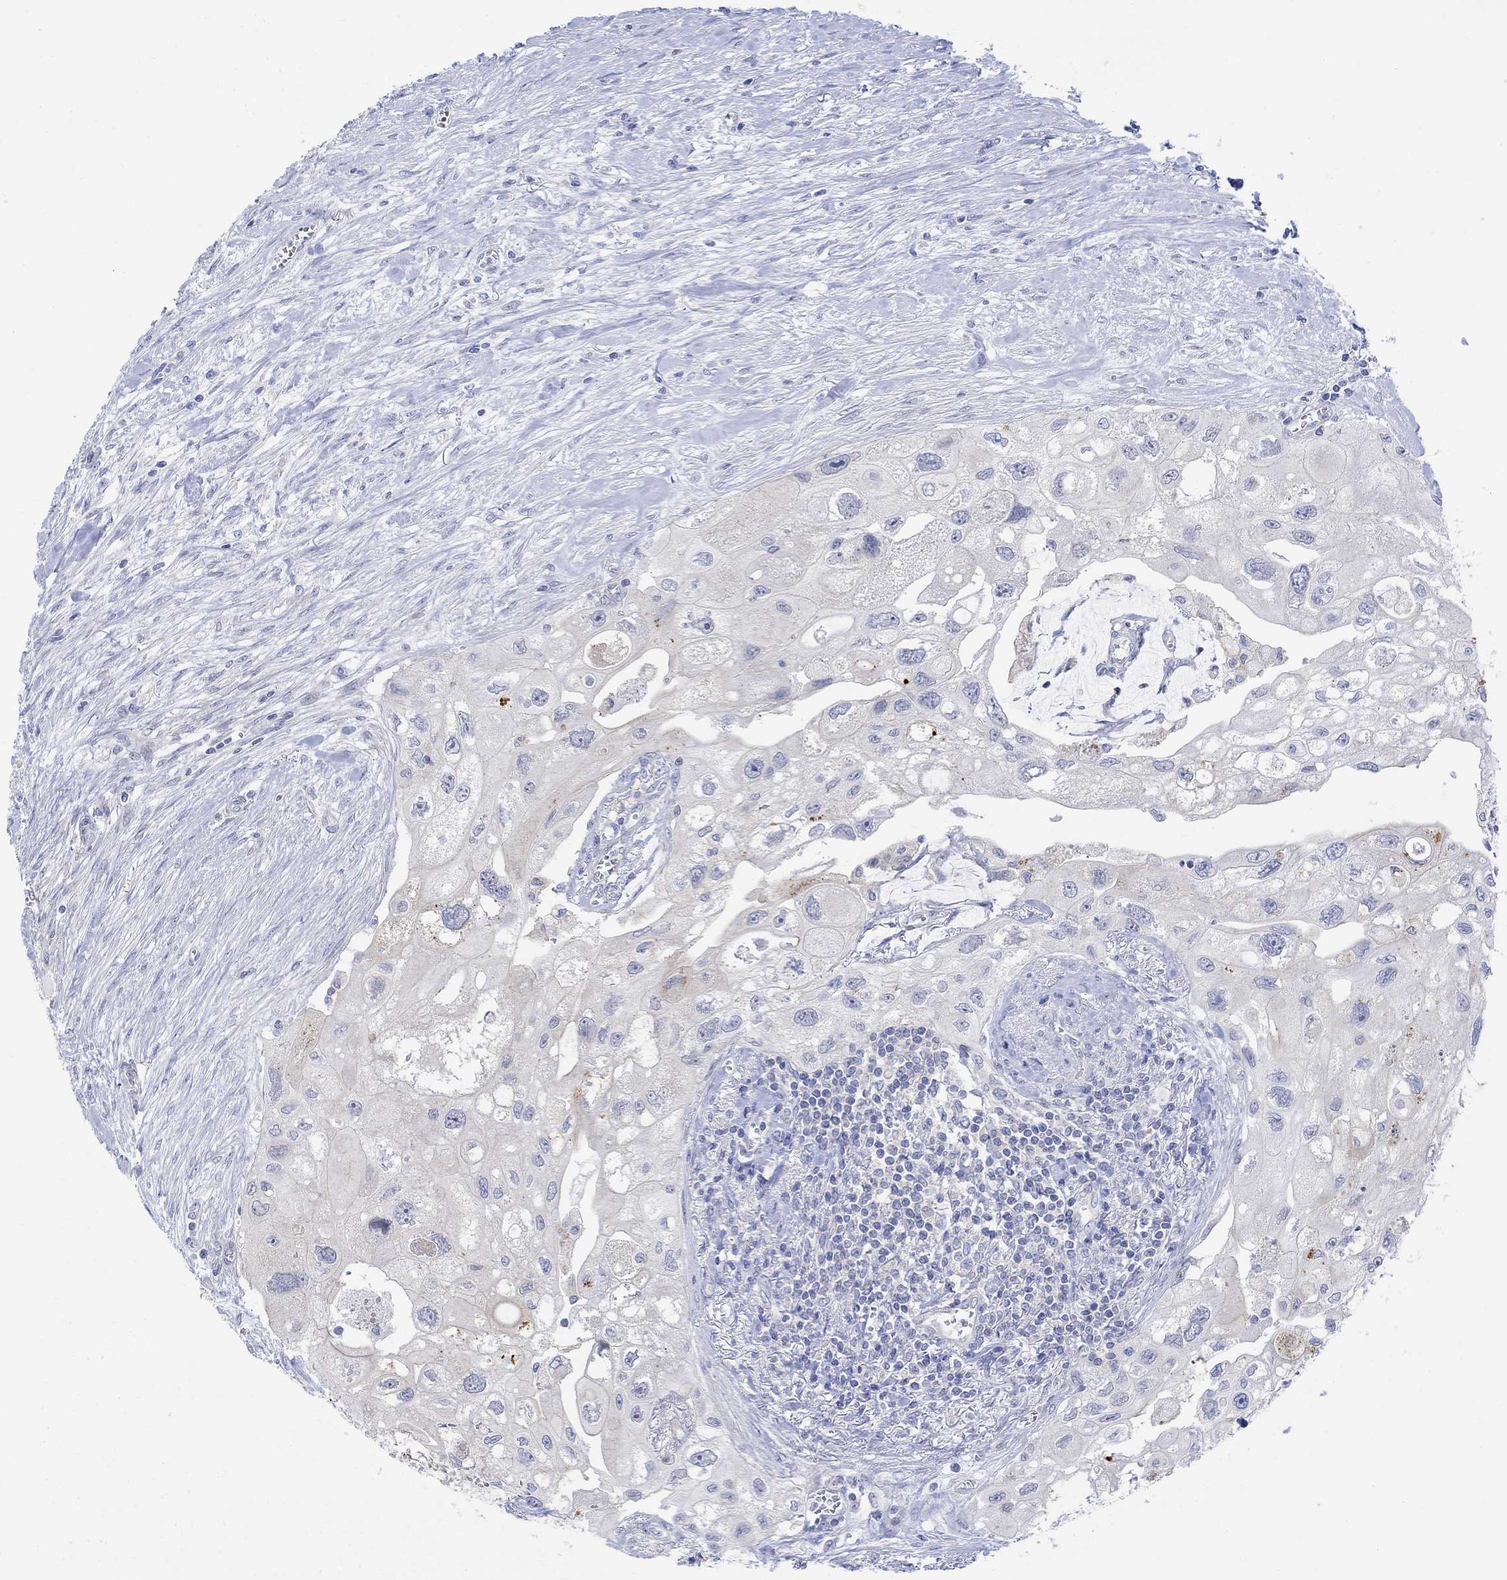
{"staining": {"intensity": "negative", "quantity": "none", "location": "none"}, "tissue": "urothelial cancer", "cell_type": "Tumor cells", "image_type": "cancer", "snomed": [{"axis": "morphology", "description": "Urothelial carcinoma, High grade"}, {"axis": "topography", "description": "Urinary bladder"}], "caption": "This is an immunohistochemistry photomicrograph of human urothelial carcinoma (high-grade). There is no expression in tumor cells.", "gene": "ARSK", "patient": {"sex": "male", "age": 59}}